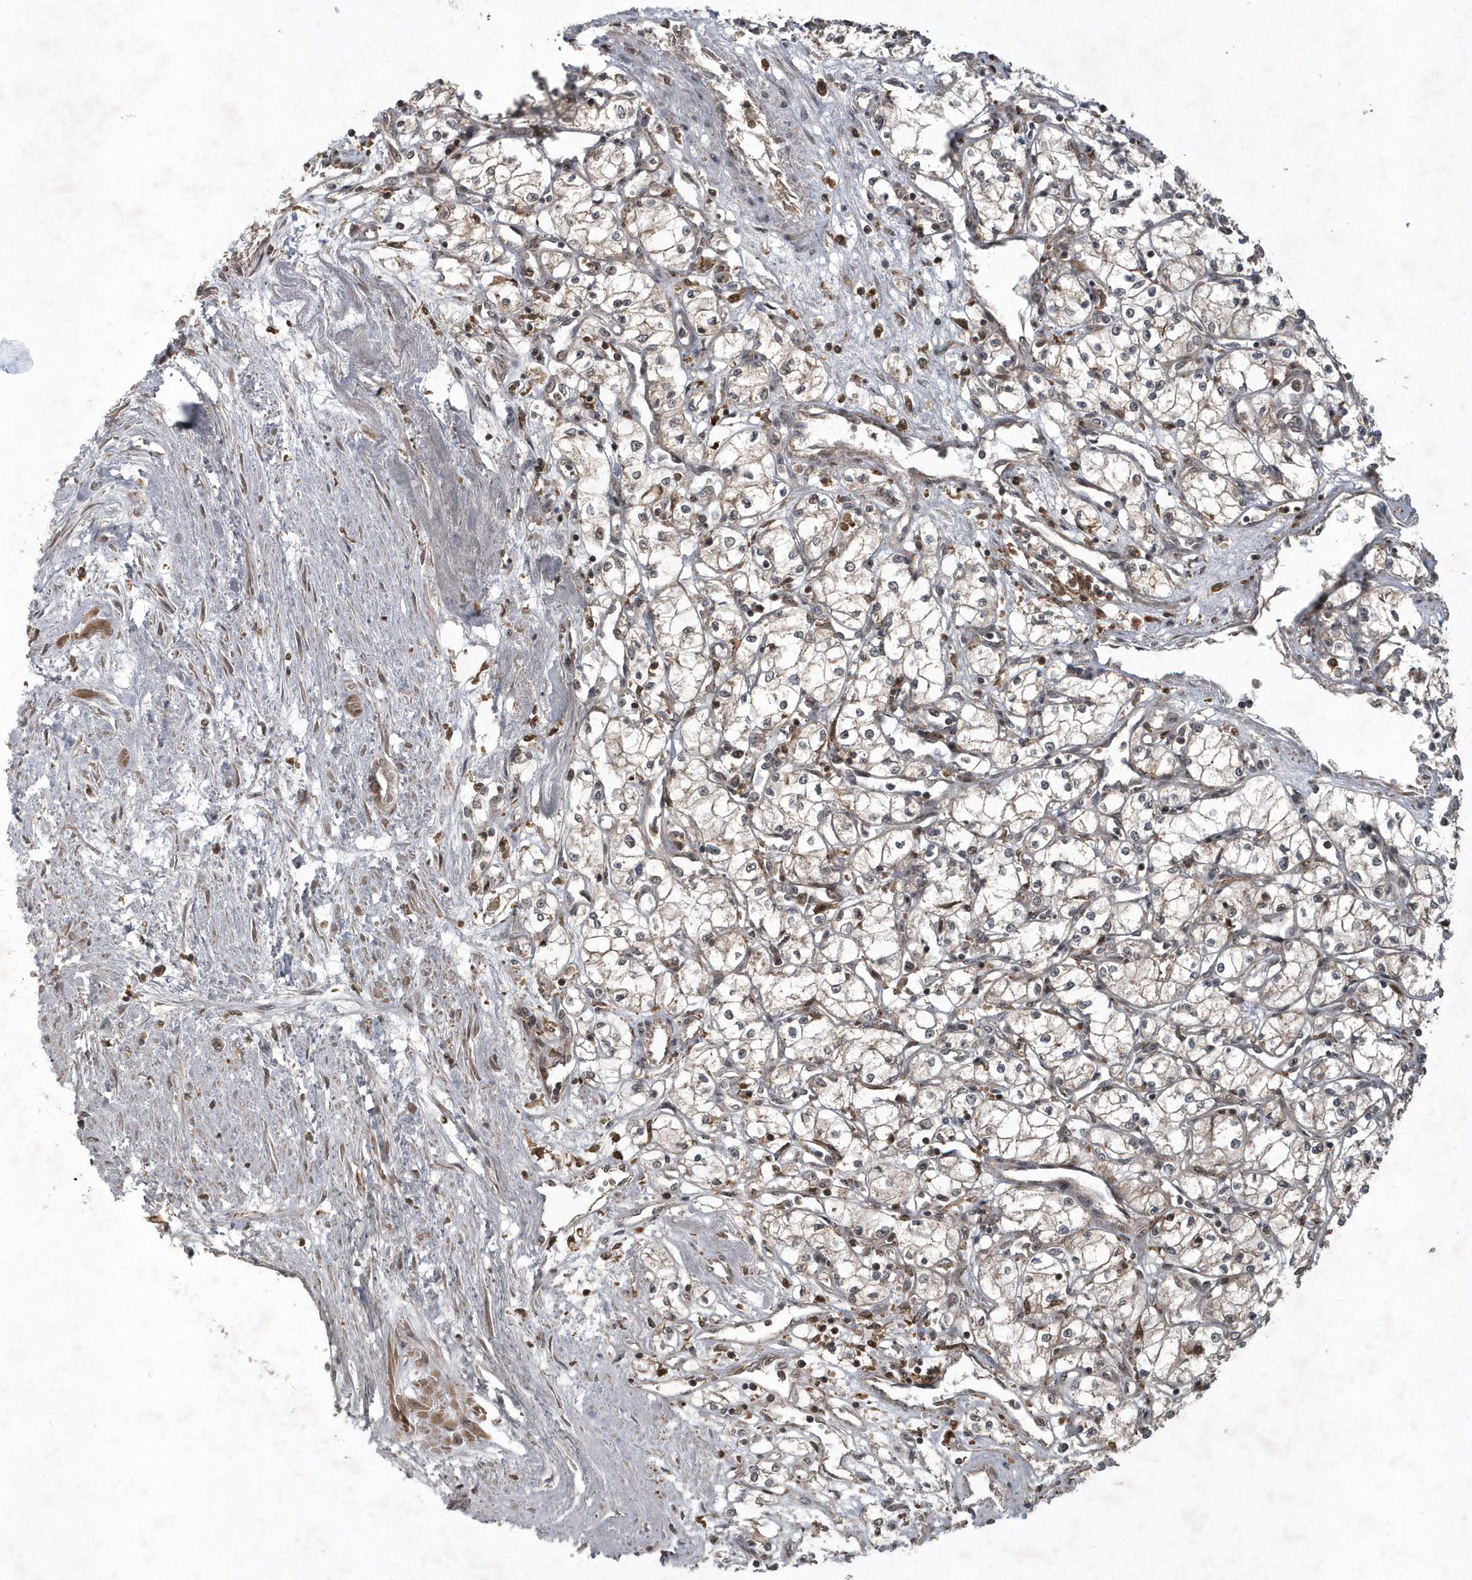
{"staining": {"intensity": "weak", "quantity": "<25%", "location": "cytoplasmic/membranous,nuclear"}, "tissue": "renal cancer", "cell_type": "Tumor cells", "image_type": "cancer", "snomed": [{"axis": "morphology", "description": "Adenocarcinoma, NOS"}, {"axis": "topography", "description": "Kidney"}], "caption": "DAB (3,3'-diaminobenzidine) immunohistochemical staining of renal adenocarcinoma demonstrates no significant positivity in tumor cells.", "gene": "LACC1", "patient": {"sex": "male", "age": 59}}